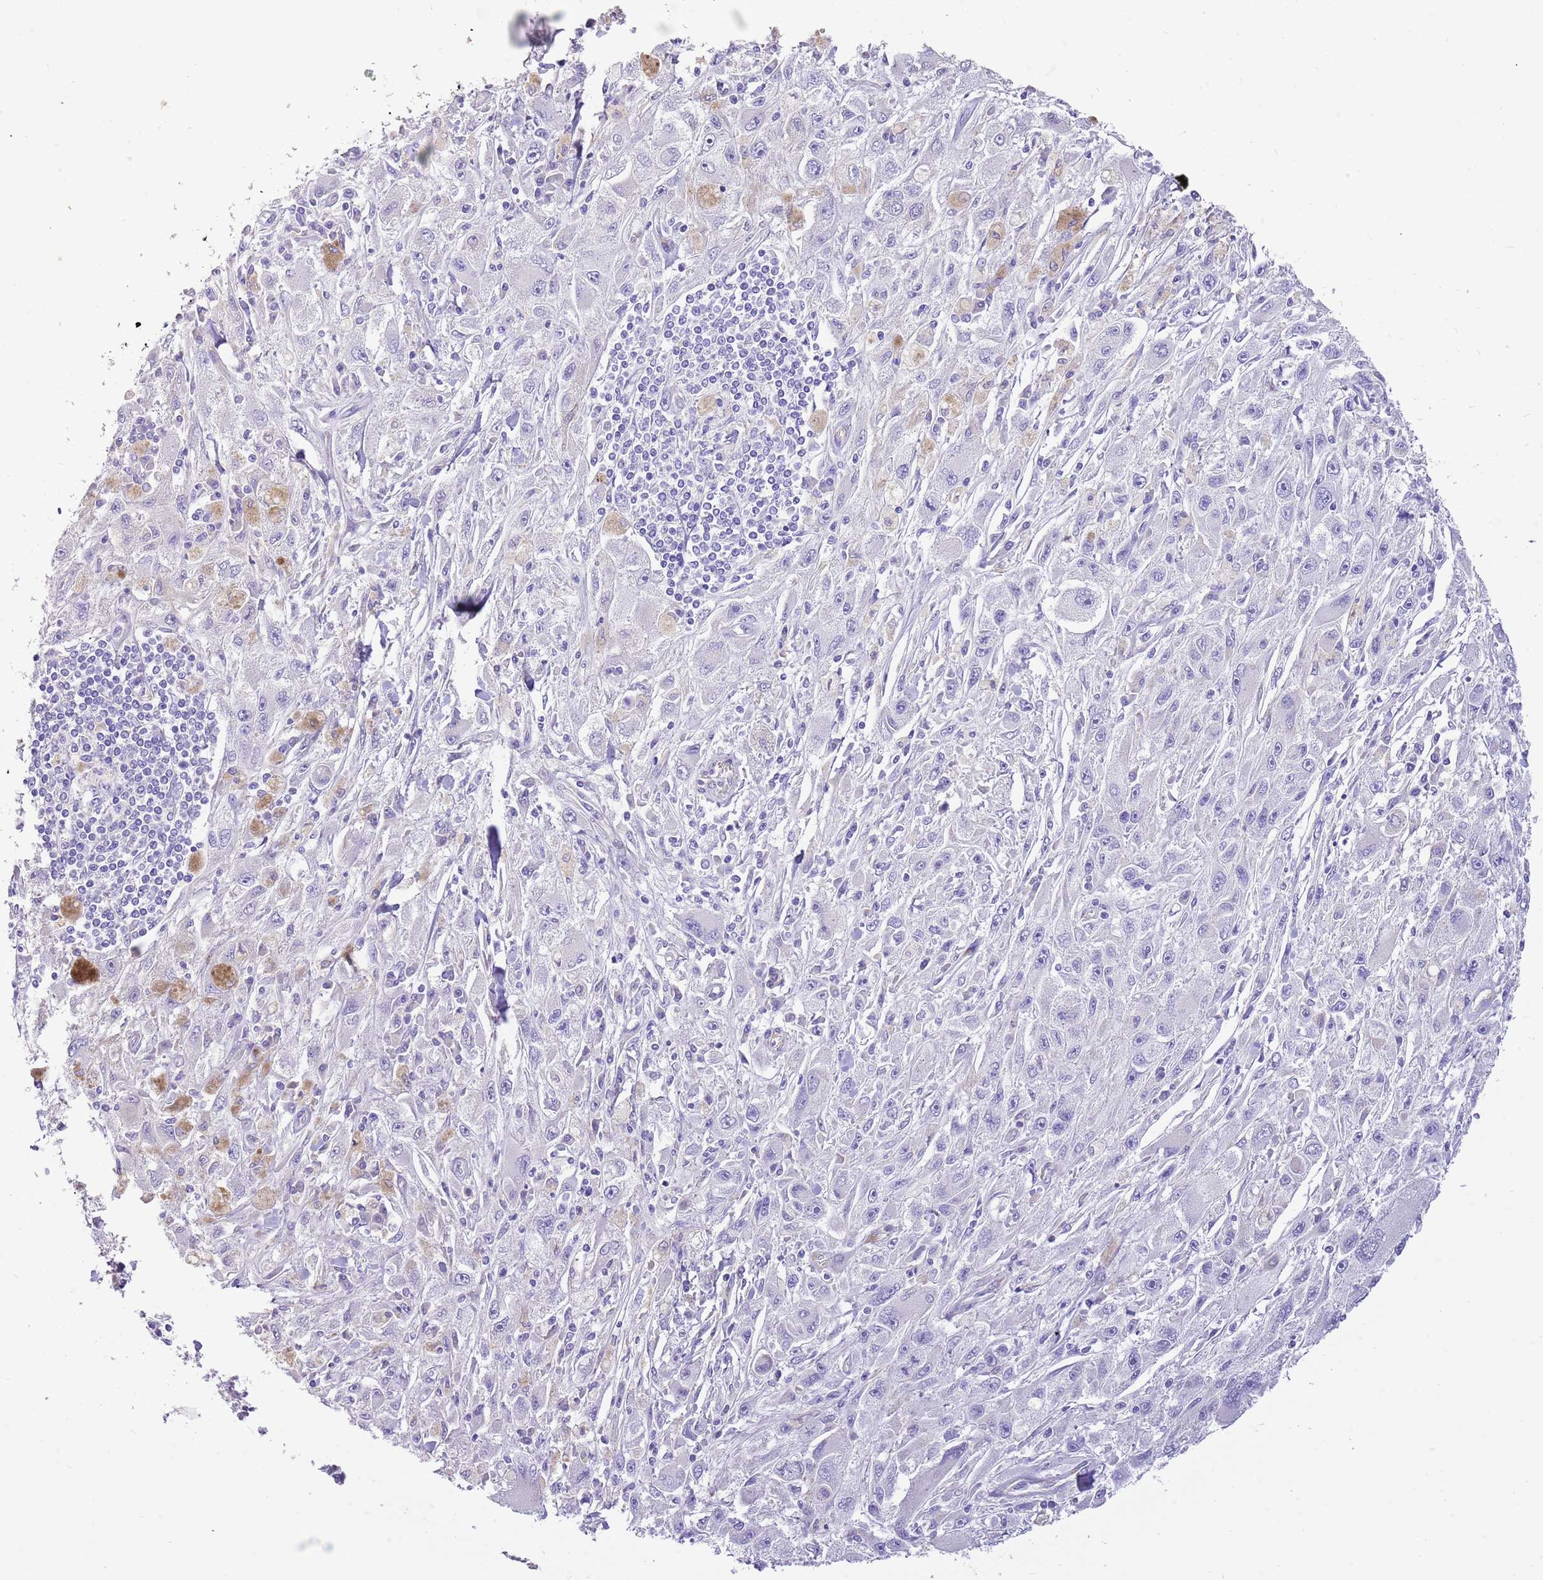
{"staining": {"intensity": "negative", "quantity": "none", "location": "none"}, "tissue": "melanoma", "cell_type": "Tumor cells", "image_type": "cancer", "snomed": [{"axis": "morphology", "description": "Malignant melanoma, Metastatic site"}, {"axis": "topography", "description": "Skin"}], "caption": "Protein analysis of malignant melanoma (metastatic site) displays no significant staining in tumor cells.", "gene": "SERINC3", "patient": {"sex": "male", "age": 53}}